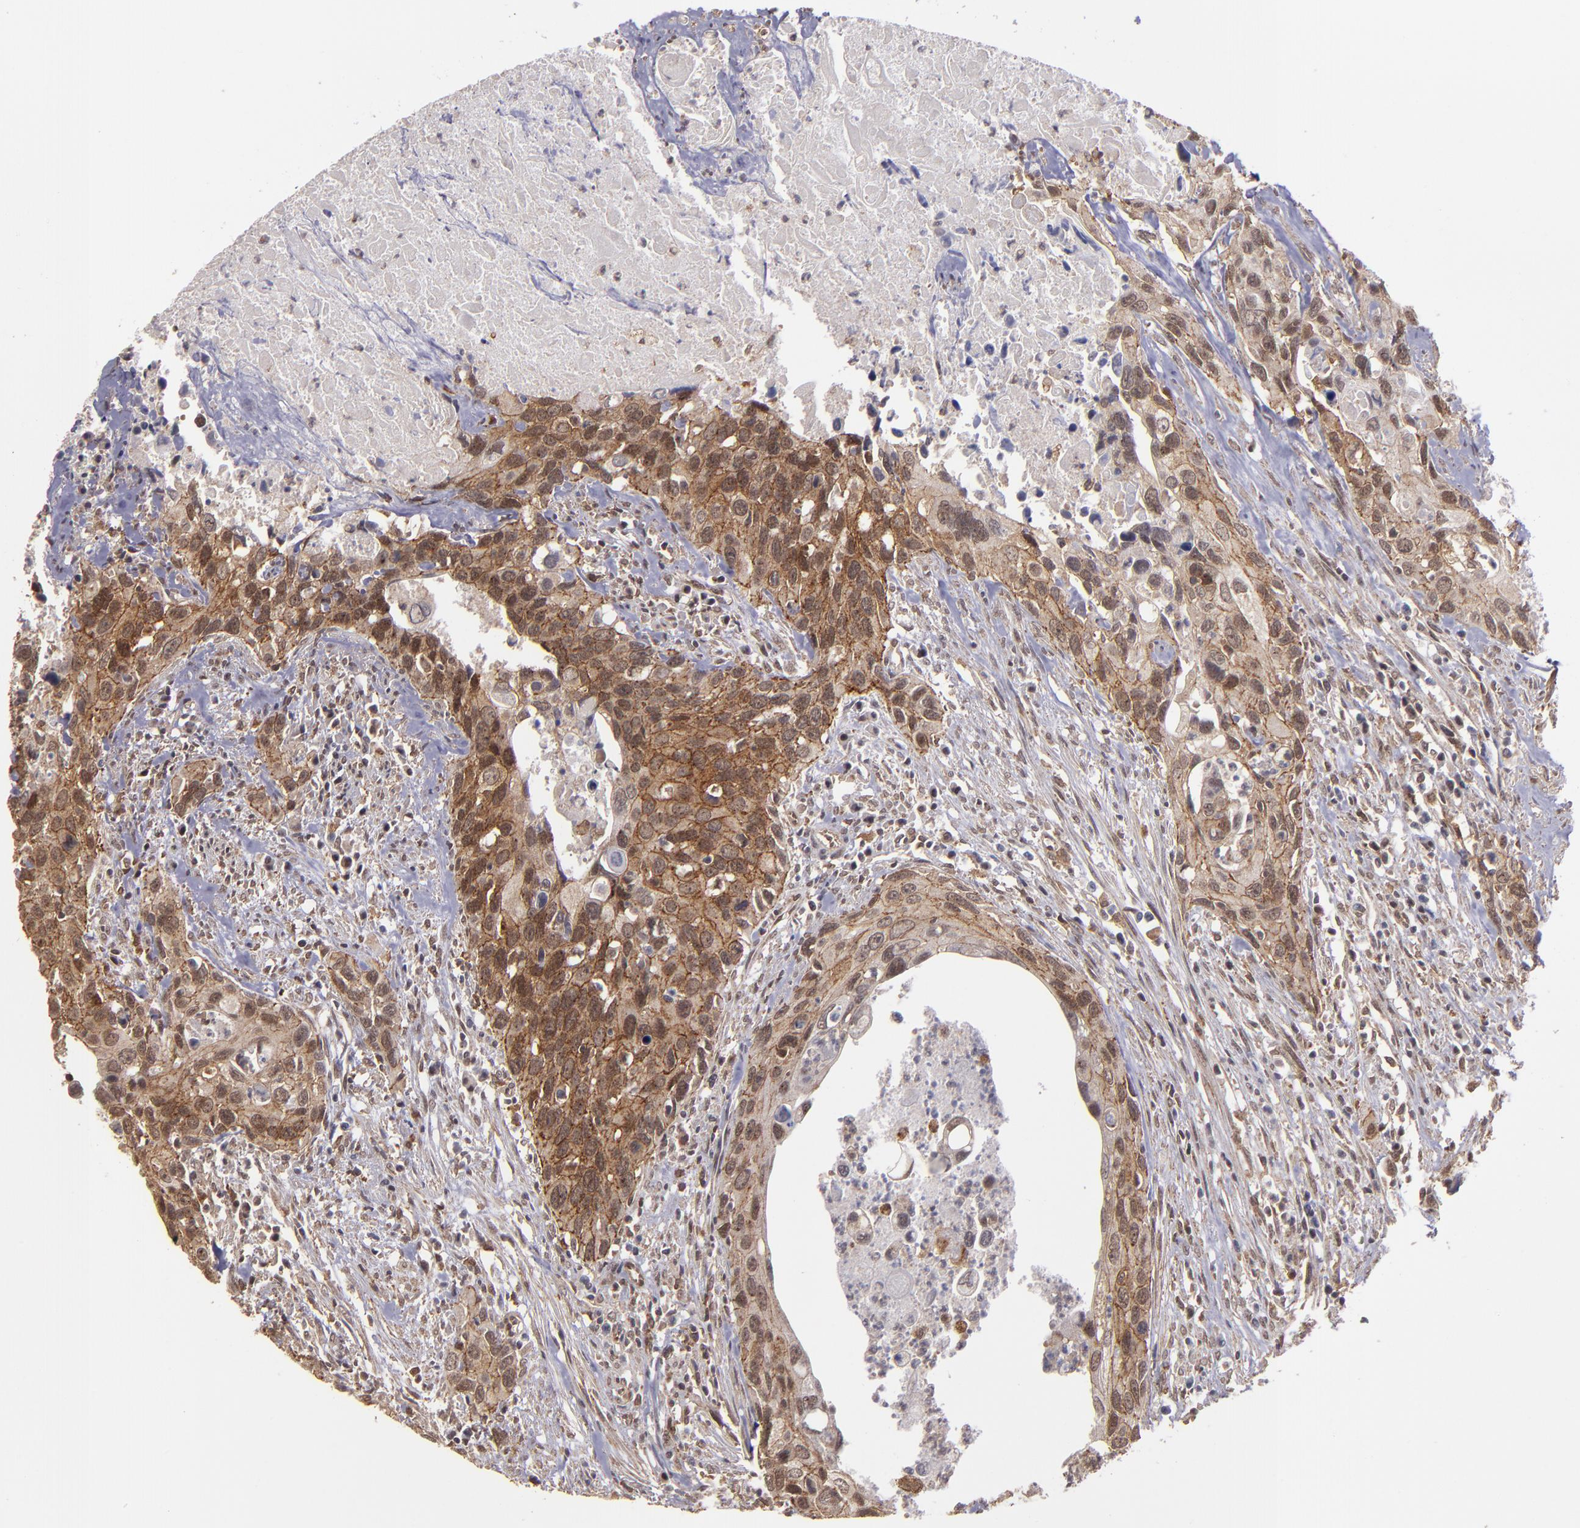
{"staining": {"intensity": "moderate", "quantity": ">75%", "location": "cytoplasmic/membranous,nuclear"}, "tissue": "urothelial cancer", "cell_type": "Tumor cells", "image_type": "cancer", "snomed": [{"axis": "morphology", "description": "Urothelial carcinoma, High grade"}, {"axis": "topography", "description": "Urinary bladder"}], "caption": "This micrograph exhibits immunohistochemistry (IHC) staining of human urothelial carcinoma (high-grade), with medium moderate cytoplasmic/membranous and nuclear positivity in about >75% of tumor cells.", "gene": "SIPA1L1", "patient": {"sex": "male", "age": 71}}